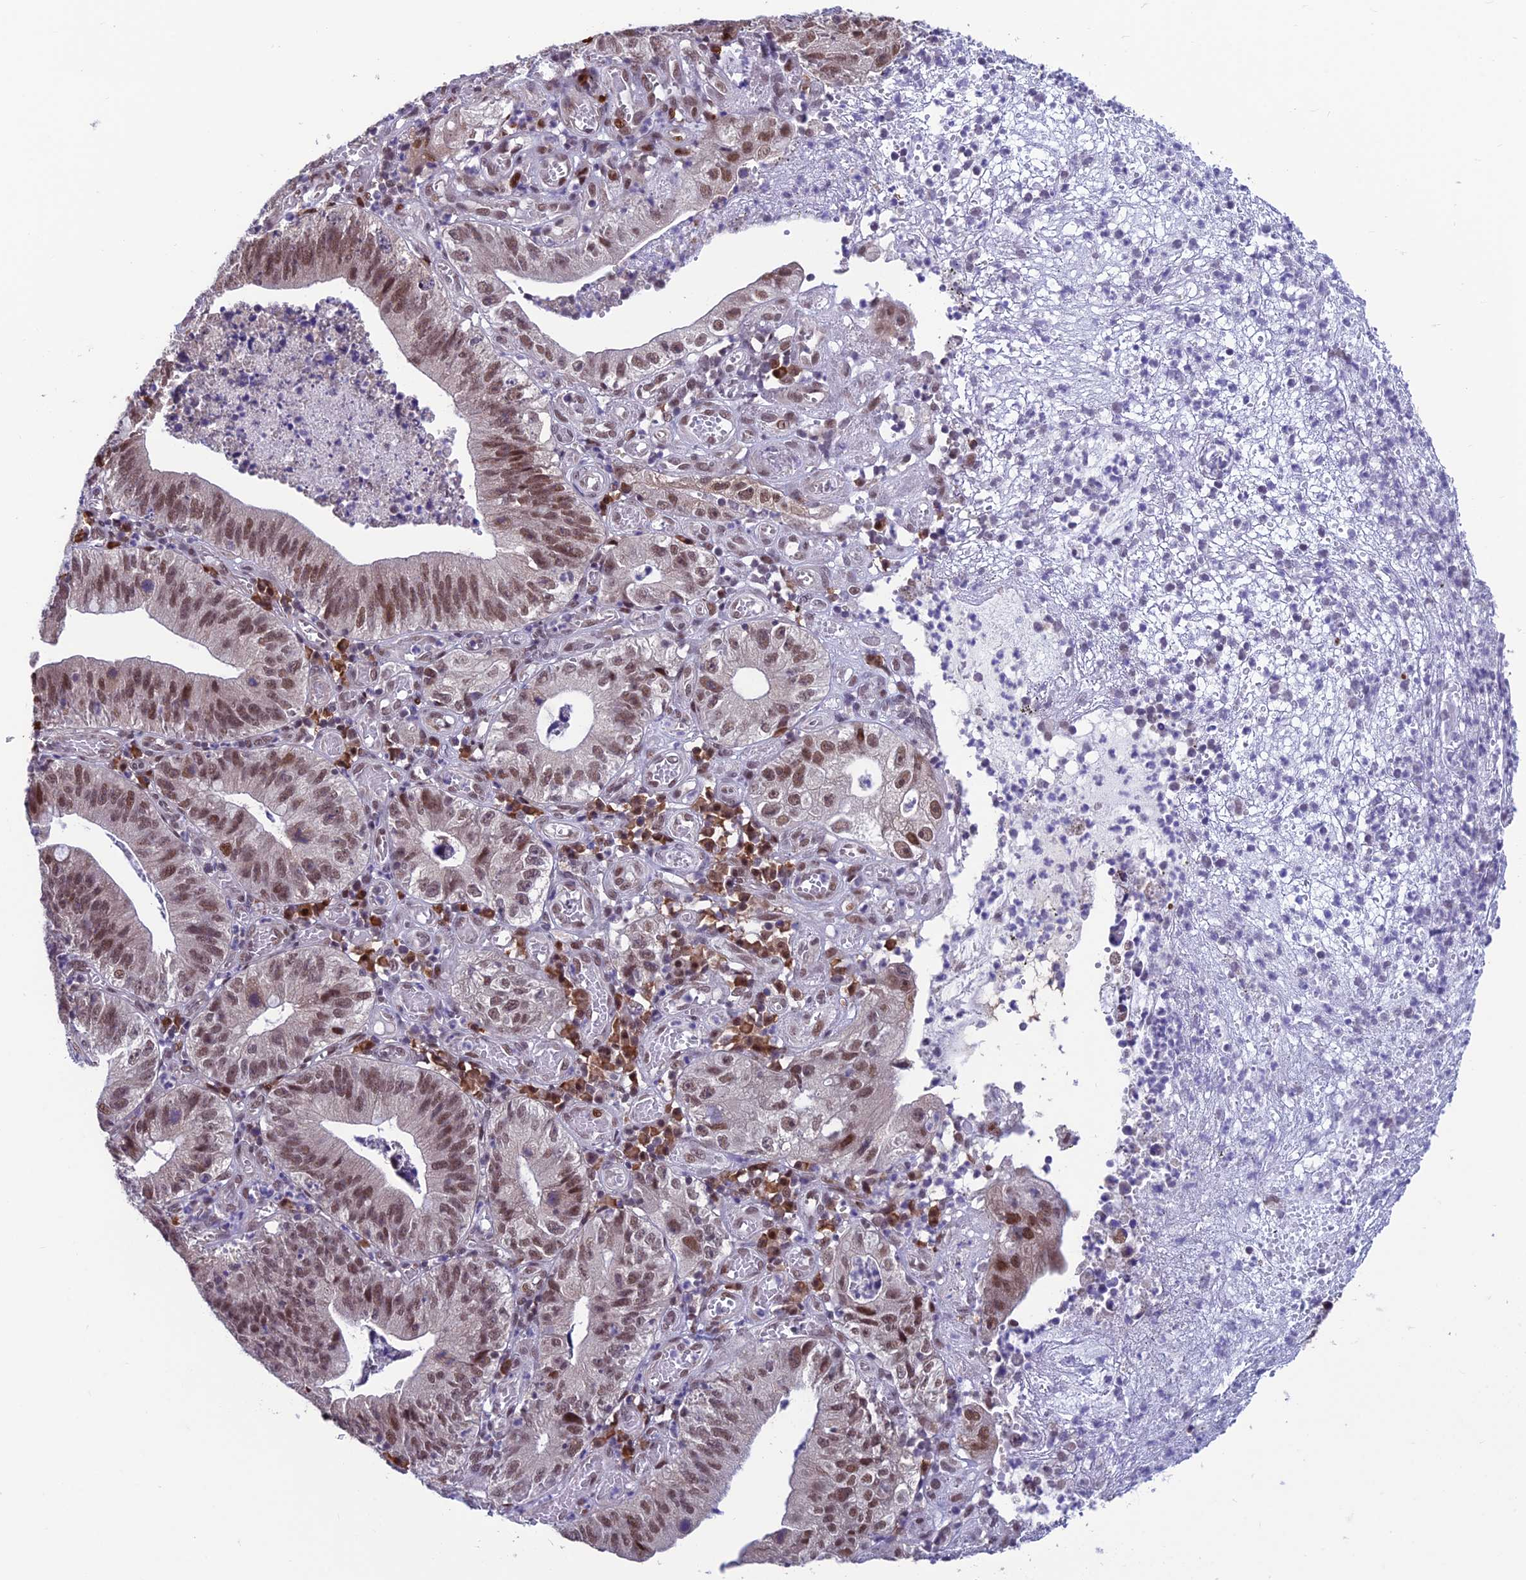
{"staining": {"intensity": "moderate", "quantity": ">75%", "location": "nuclear"}, "tissue": "stomach cancer", "cell_type": "Tumor cells", "image_type": "cancer", "snomed": [{"axis": "morphology", "description": "Adenocarcinoma, NOS"}, {"axis": "topography", "description": "Stomach"}], "caption": "Protein expression analysis of human stomach cancer (adenocarcinoma) reveals moderate nuclear positivity in about >75% of tumor cells. The staining is performed using DAB (3,3'-diaminobenzidine) brown chromogen to label protein expression. The nuclei are counter-stained blue using hematoxylin.", "gene": "KIAA1191", "patient": {"sex": "male", "age": 59}}